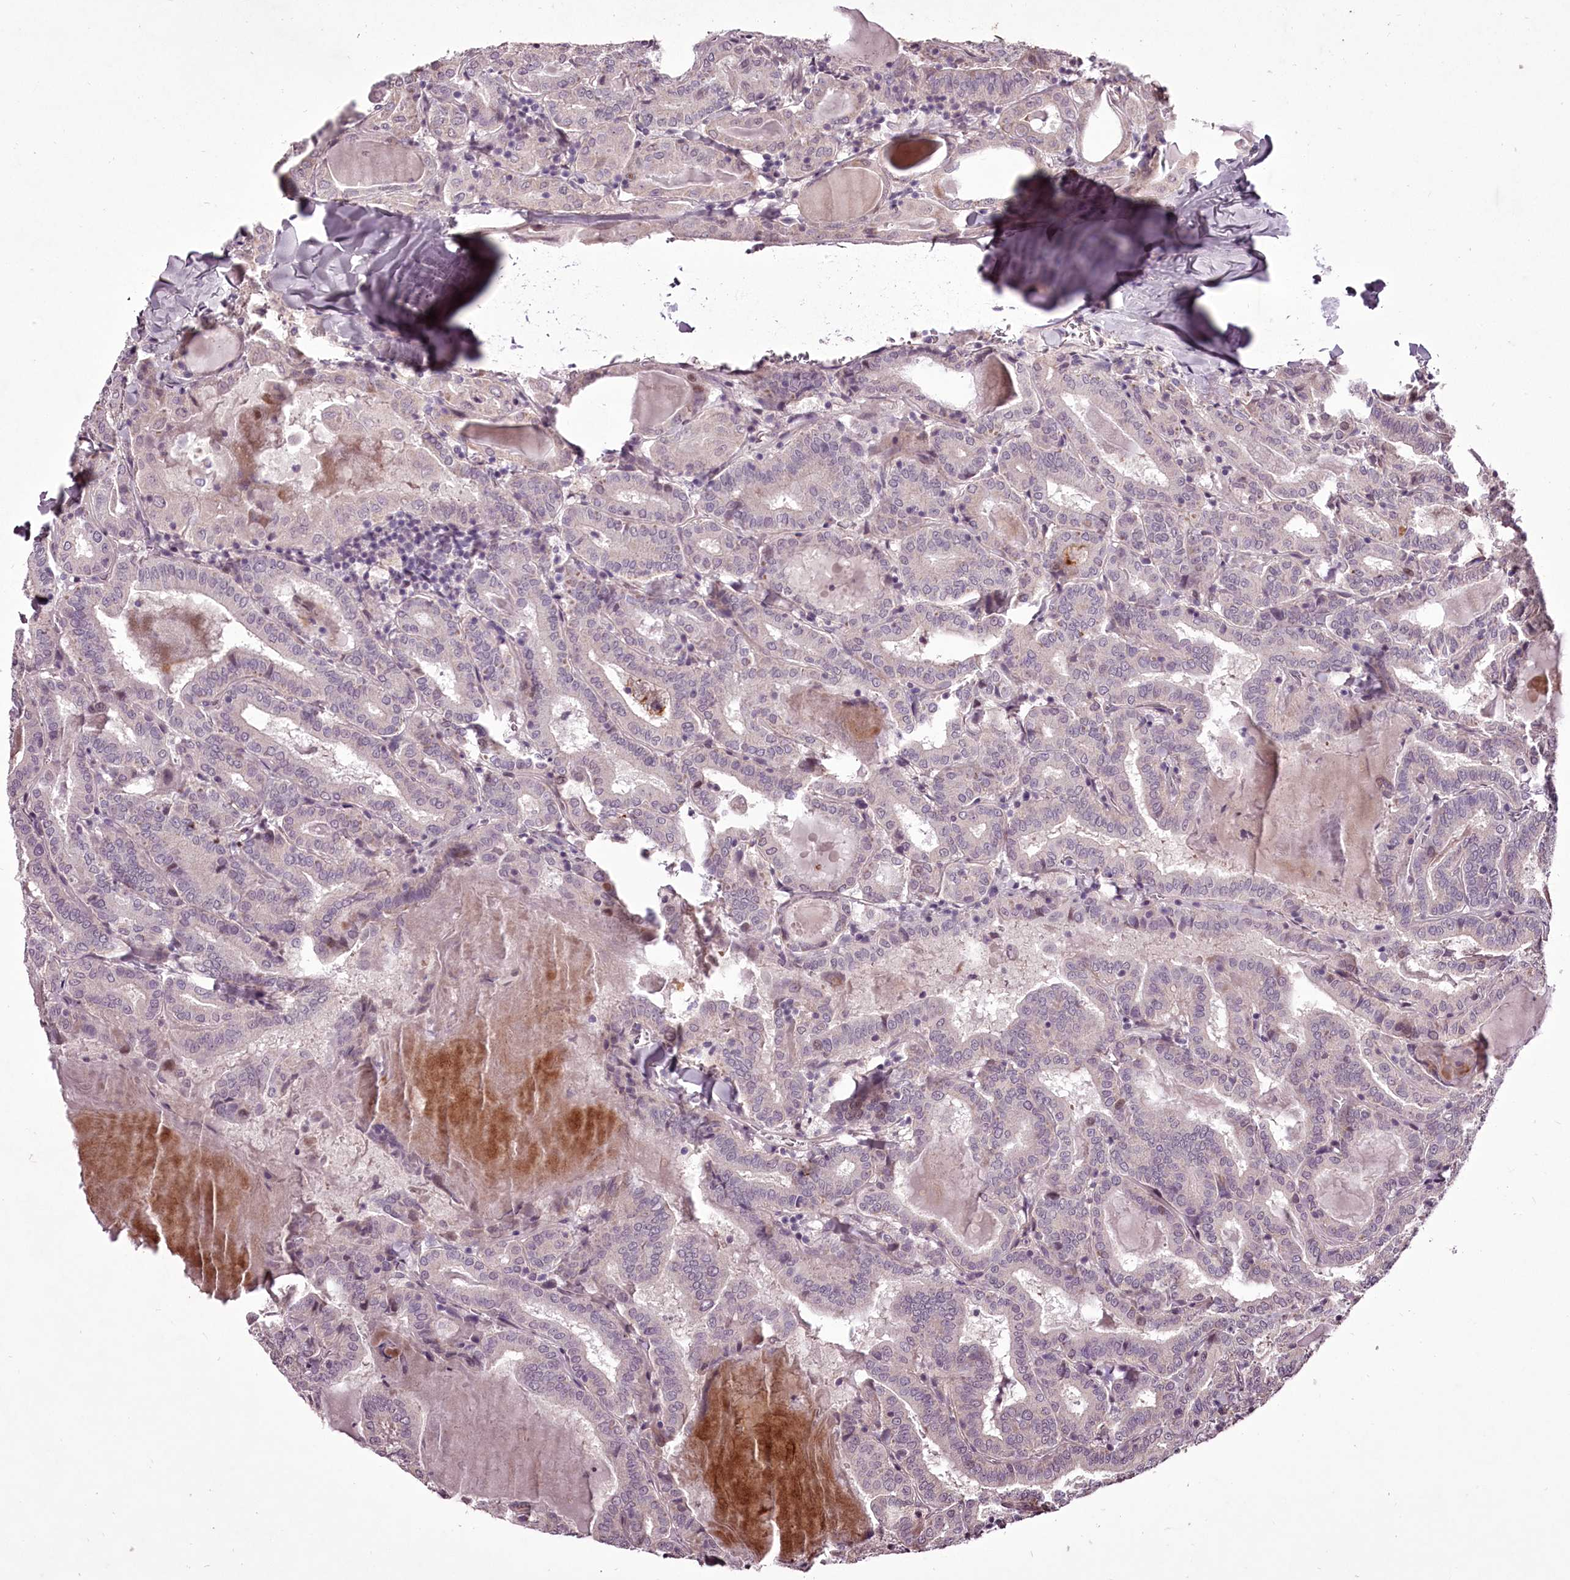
{"staining": {"intensity": "negative", "quantity": "none", "location": "none"}, "tissue": "thyroid cancer", "cell_type": "Tumor cells", "image_type": "cancer", "snomed": [{"axis": "morphology", "description": "Papillary adenocarcinoma, NOS"}, {"axis": "topography", "description": "Thyroid gland"}], "caption": "High magnification brightfield microscopy of thyroid papillary adenocarcinoma stained with DAB (brown) and counterstained with hematoxylin (blue): tumor cells show no significant staining.", "gene": "ADRA1D", "patient": {"sex": "female", "age": 72}}